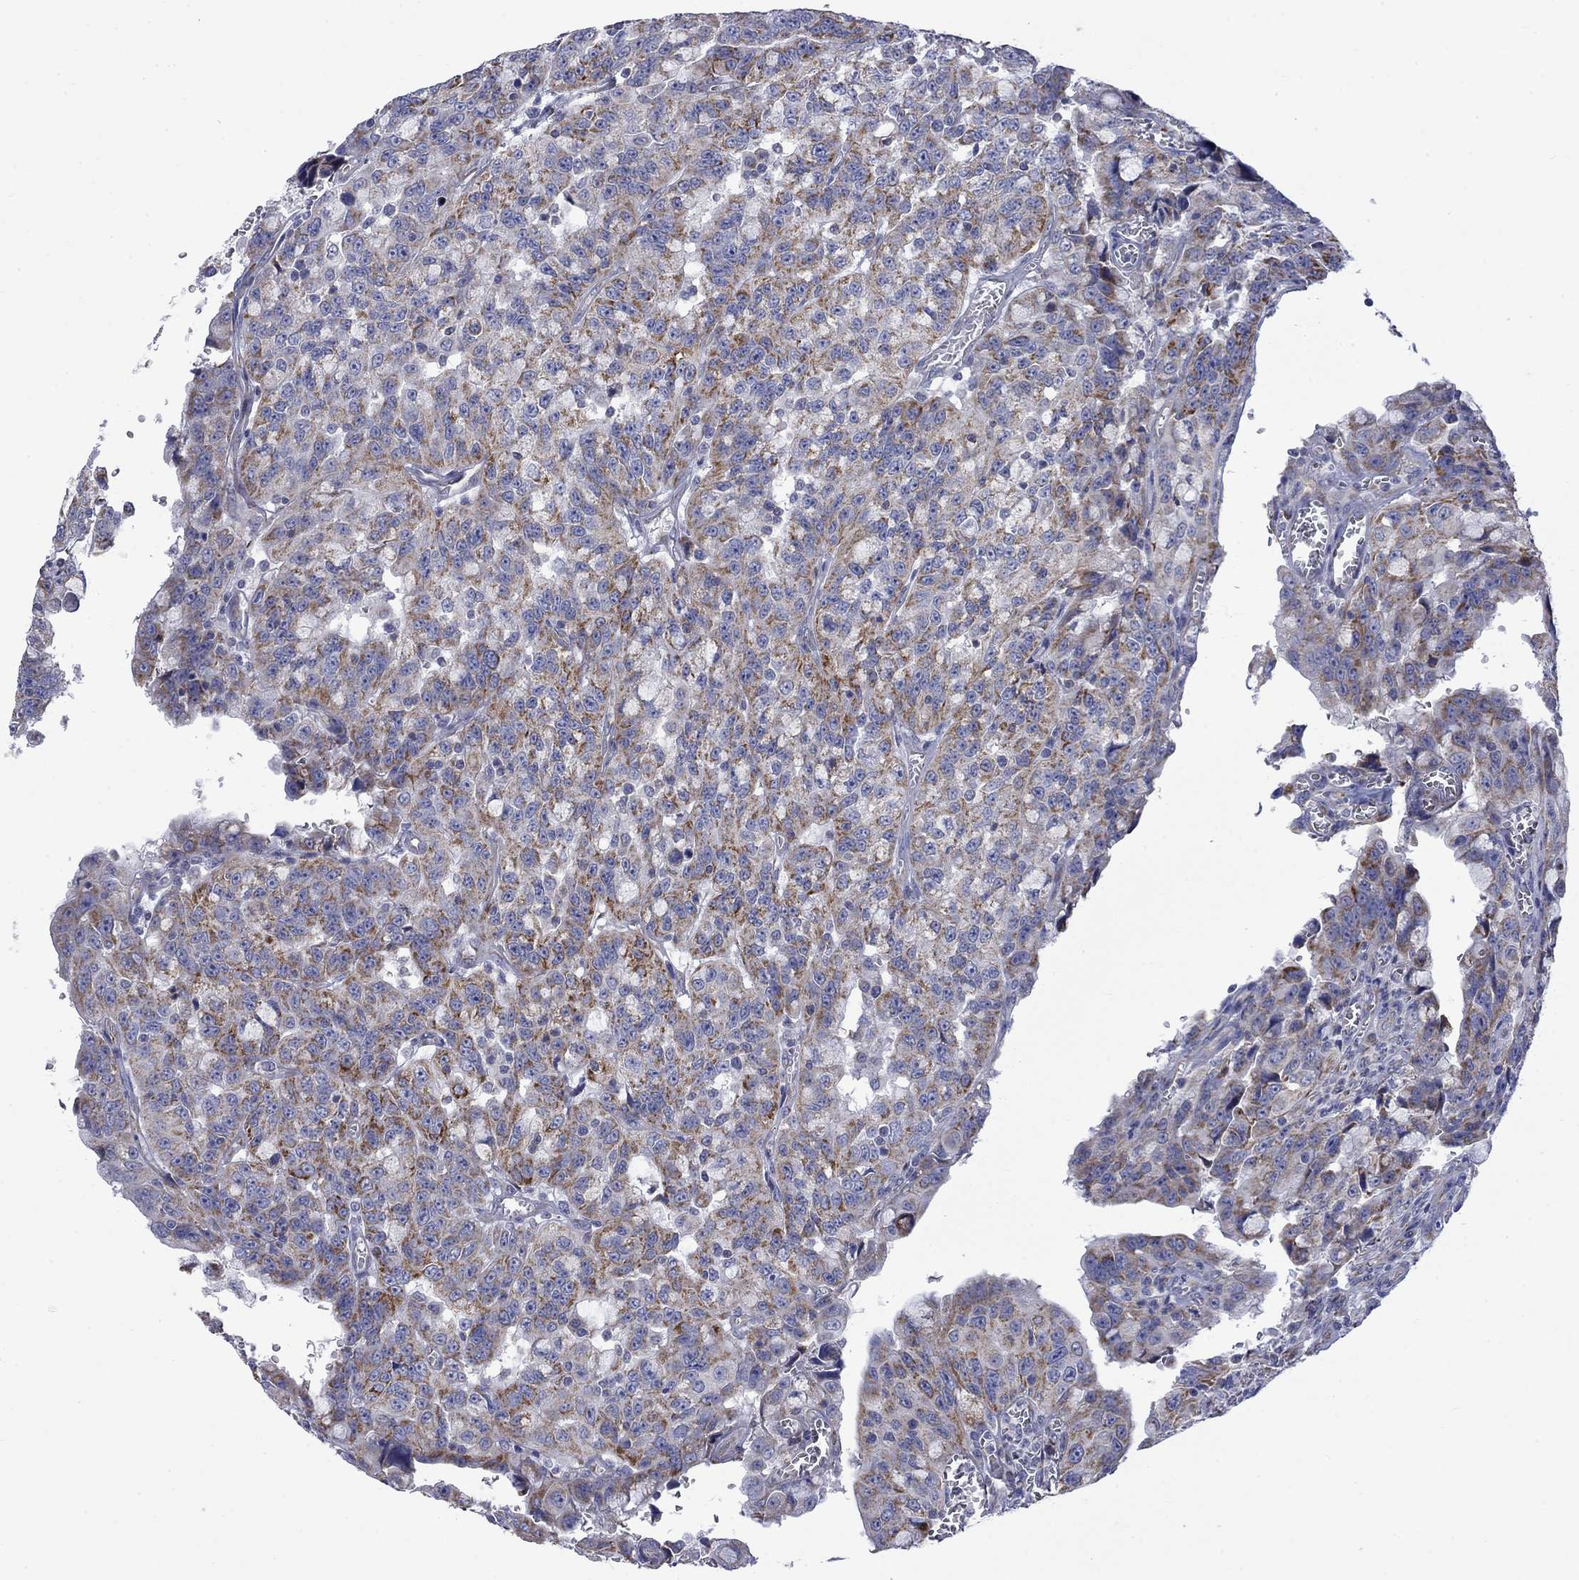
{"staining": {"intensity": "strong", "quantity": "<25%", "location": "cytoplasmic/membranous"}, "tissue": "urothelial cancer", "cell_type": "Tumor cells", "image_type": "cancer", "snomed": [{"axis": "morphology", "description": "Urothelial carcinoma, NOS"}, {"axis": "morphology", "description": "Urothelial carcinoma, High grade"}, {"axis": "topography", "description": "Urinary bladder"}], "caption": "Urothelial cancer stained with a protein marker exhibits strong staining in tumor cells.", "gene": "CISD1", "patient": {"sex": "female", "age": 73}}